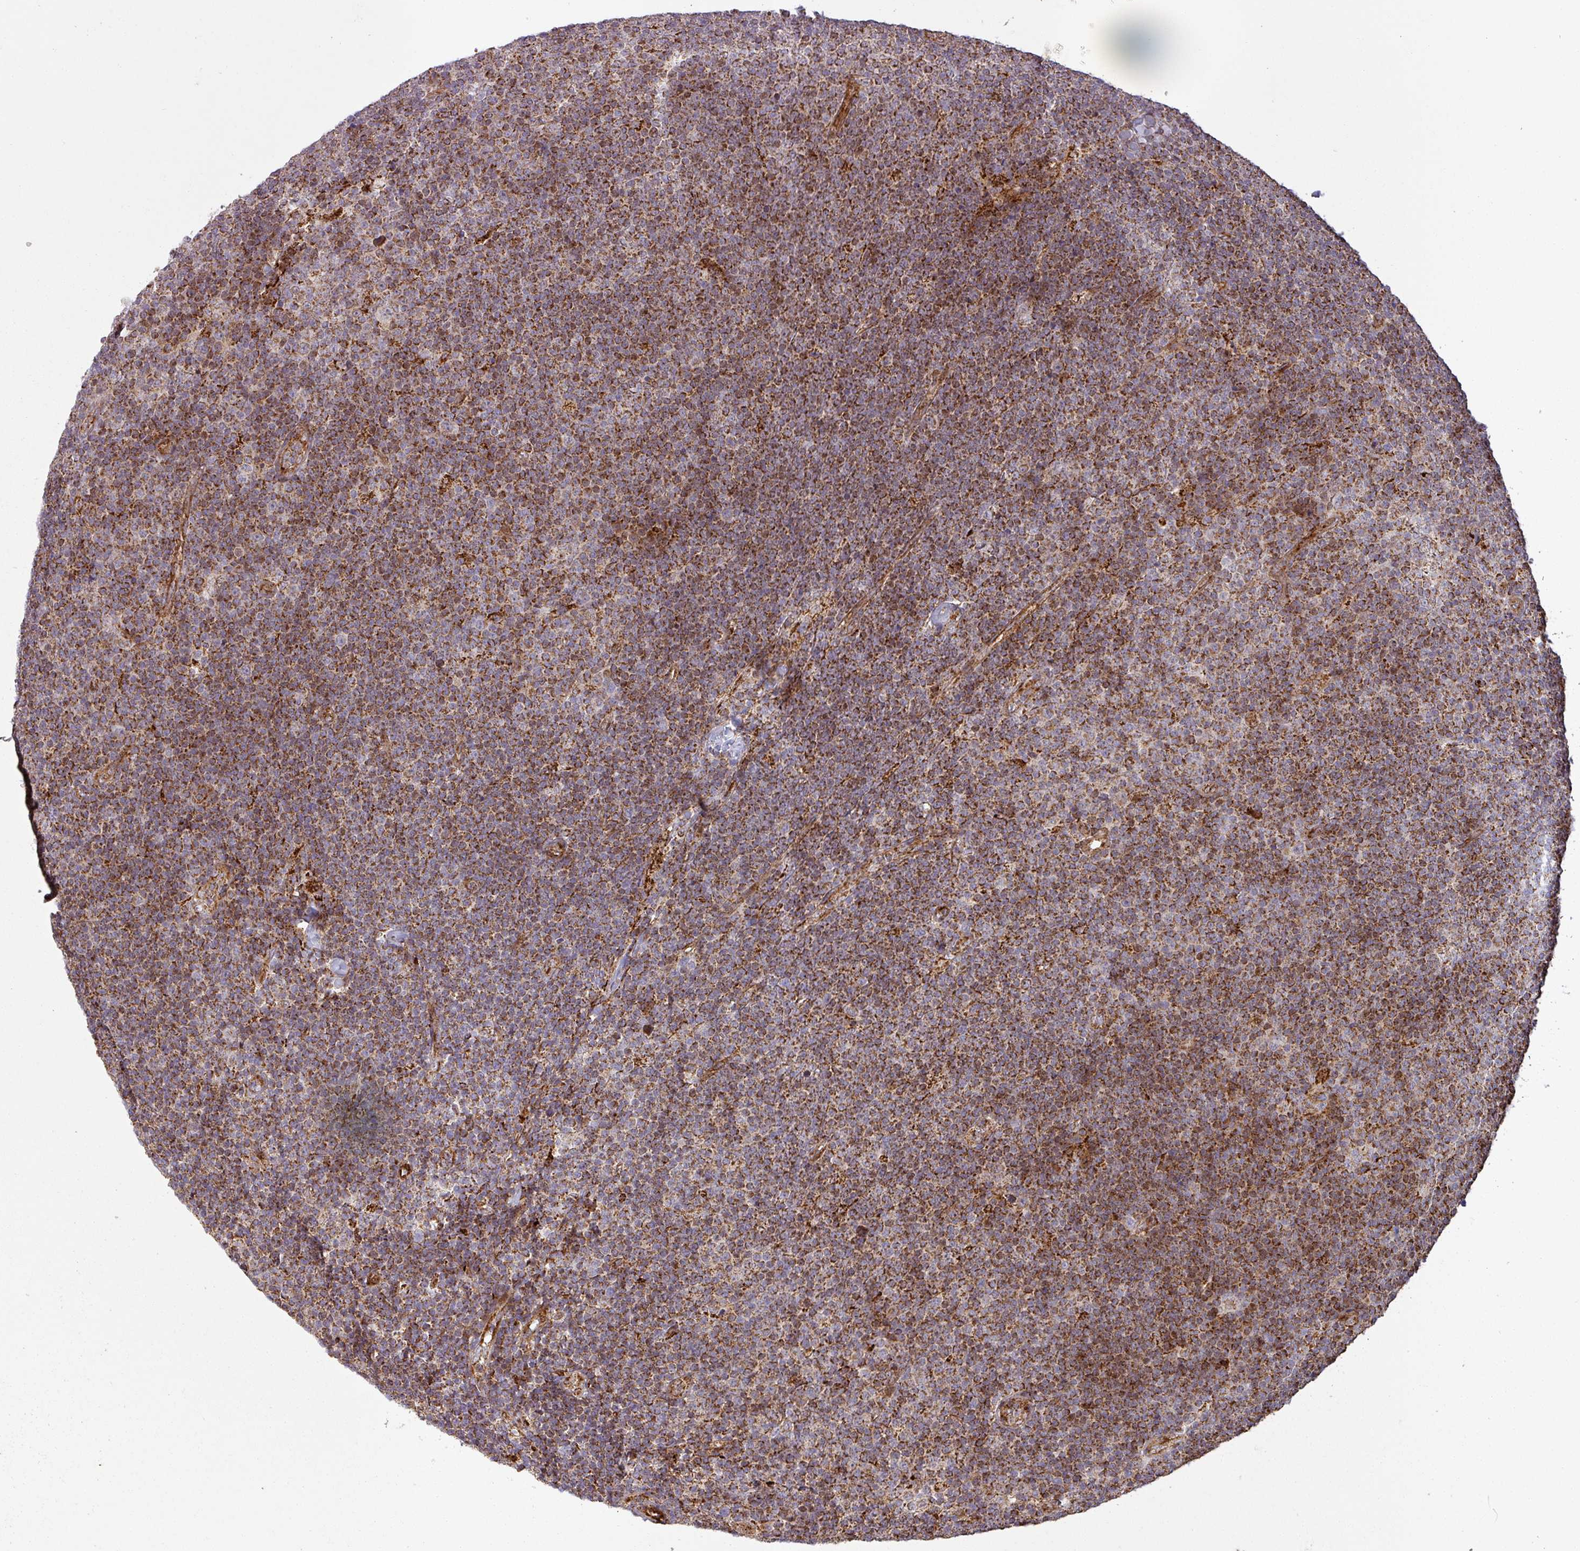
{"staining": {"intensity": "strong", "quantity": ">75%", "location": "cytoplasmic/membranous"}, "tissue": "lymphoma", "cell_type": "Tumor cells", "image_type": "cancer", "snomed": [{"axis": "morphology", "description": "Malignant lymphoma, non-Hodgkin's type, Low grade"}, {"axis": "topography", "description": "Lymph node"}], "caption": "Human malignant lymphoma, non-Hodgkin's type (low-grade) stained with a protein marker exhibits strong staining in tumor cells.", "gene": "GPD2", "patient": {"sex": "male", "age": 48}}